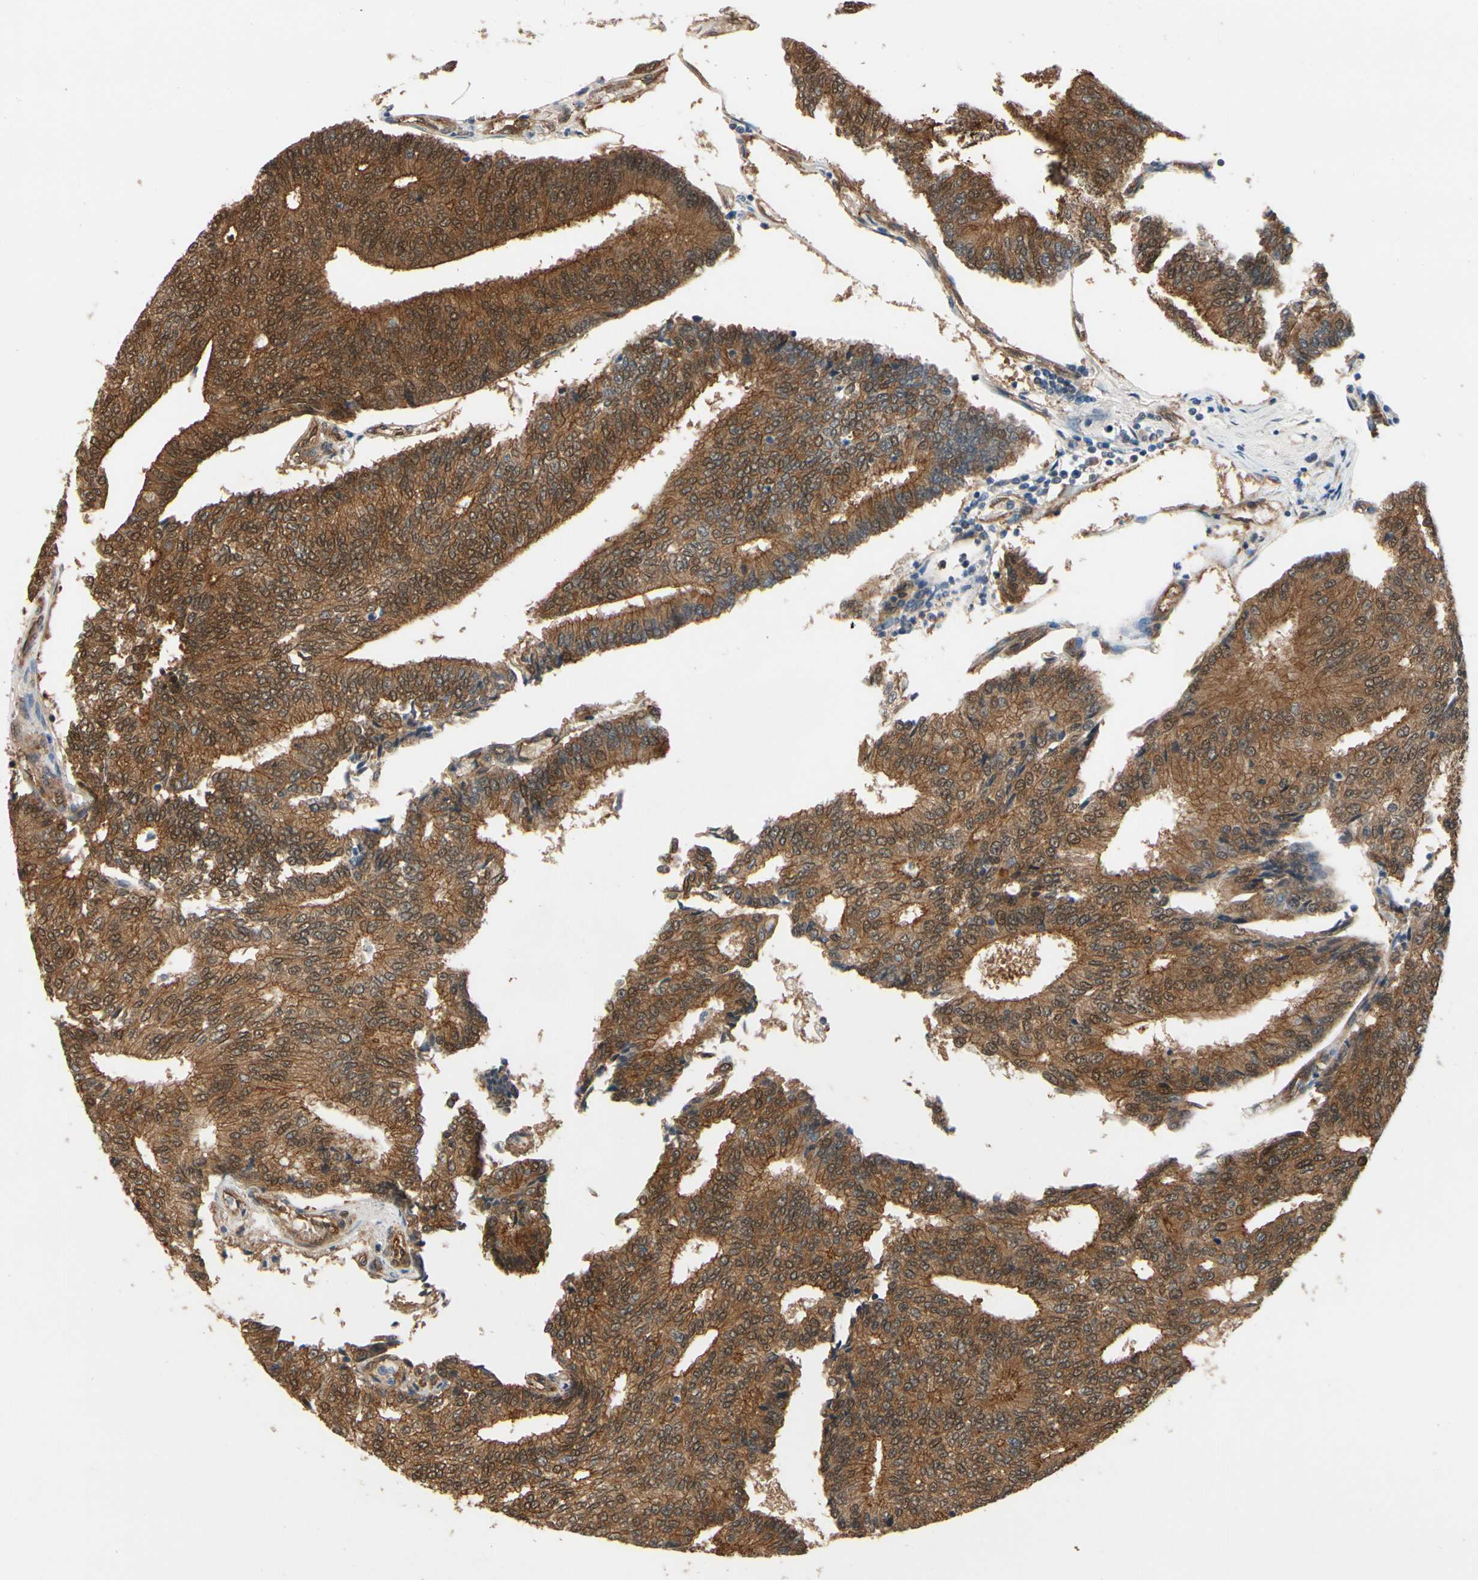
{"staining": {"intensity": "moderate", "quantity": ">75%", "location": "cytoplasmic/membranous,nuclear"}, "tissue": "prostate cancer", "cell_type": "Tumor cells", "image_type": "cancer", "snomed": [{"axis": "morphology", "description": "Adenocarcinoma, High grade"}, {"axis": "topography", "description": "Prostate"}], "caption": "Prostate cancer (adenocarcinoma (high-grade)) tissue shows moderate cytoplasmic/membranous and nuclear positivity in approximately >75% of tumor cells, visualized by immunohistochemistry.", "gene": "CTTNBP2", "patient": {"sex": "male", "age": 55}}